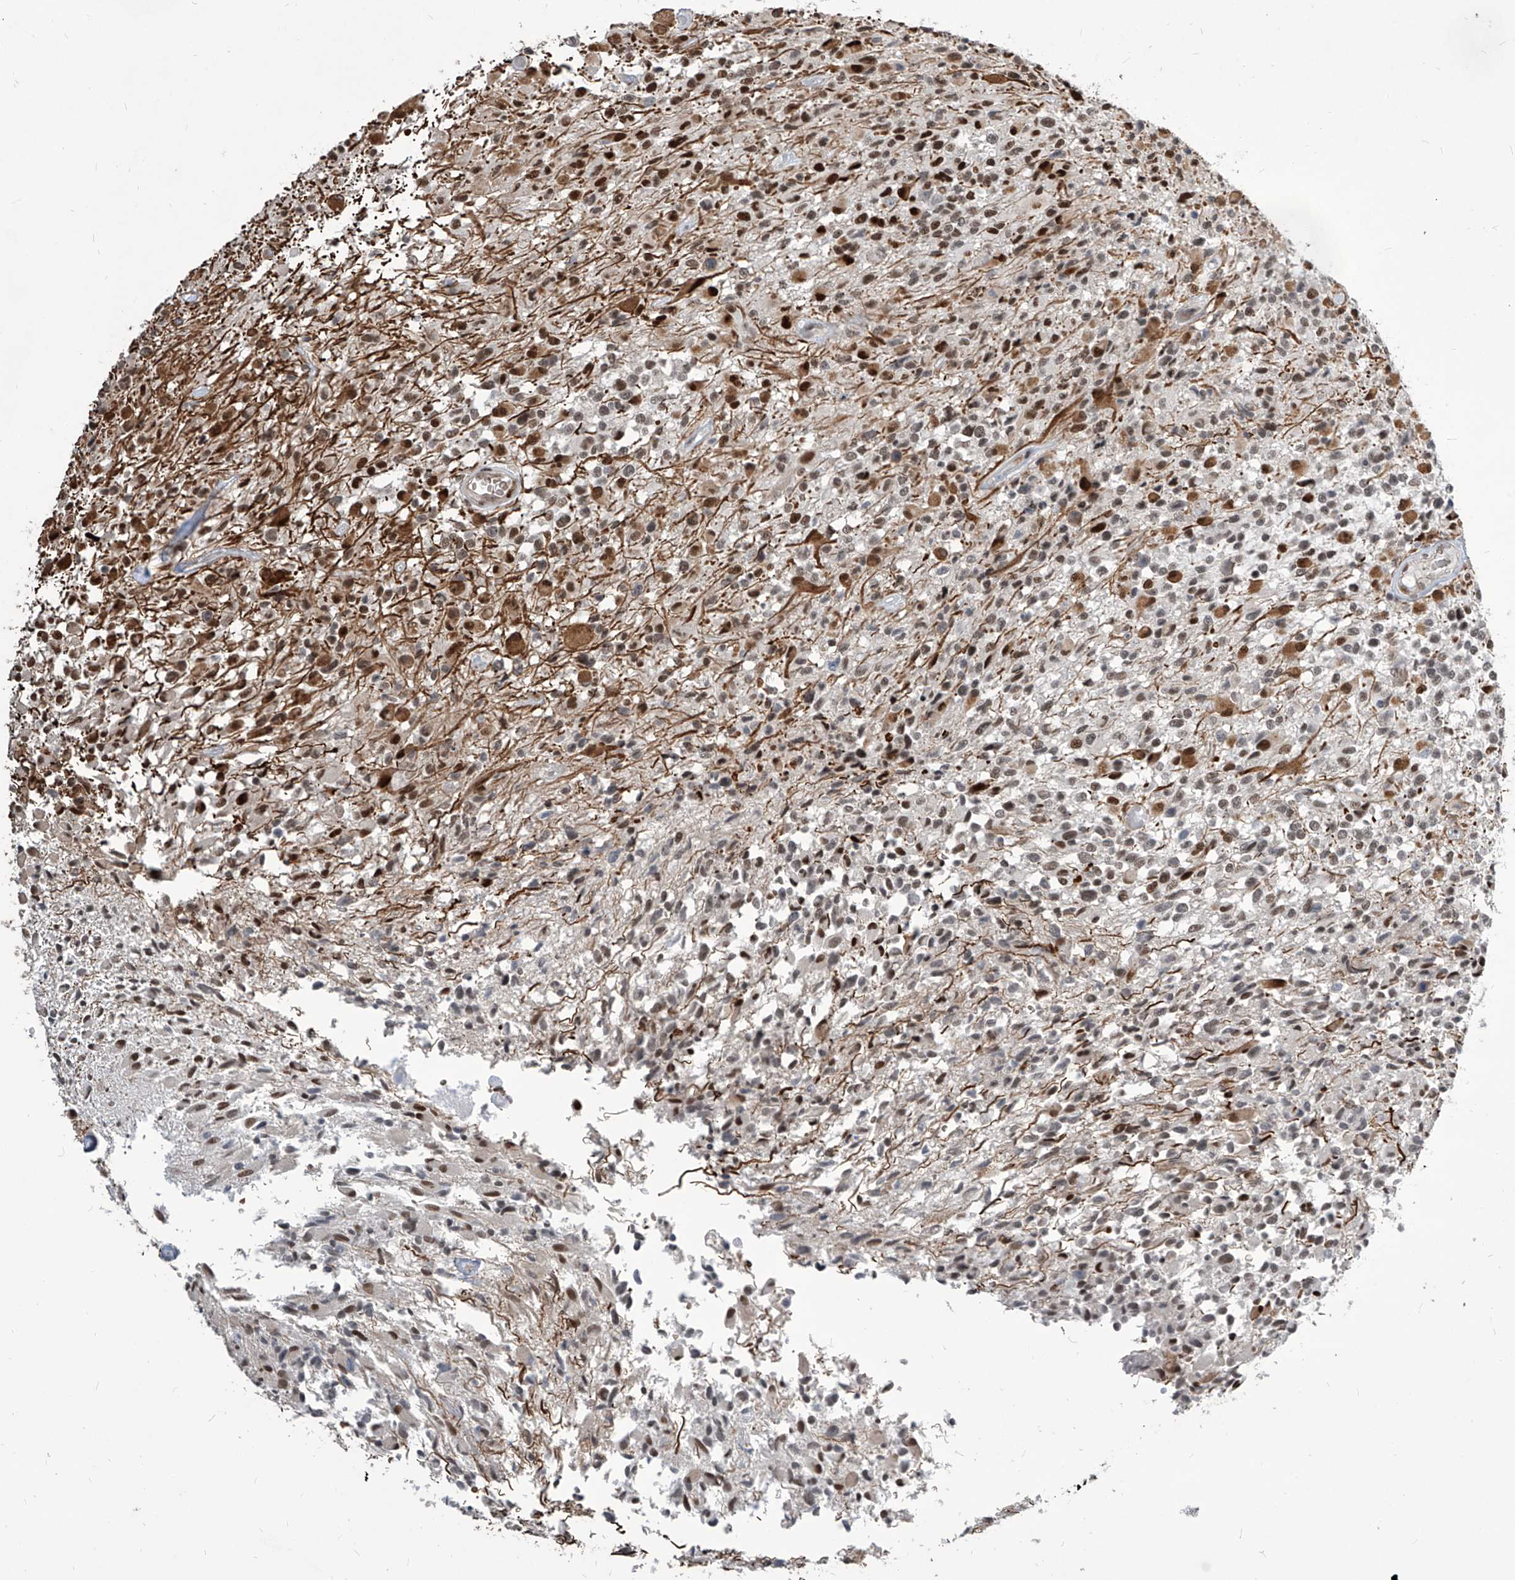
{"staining": {"intensity": "strong", "quantity": "25%-75%", "location": "cytoplasmic/membranous,nuclear"}, "tissue": "glioma", "cell_type": "Tumor cells", "image_type": "cancer", "snomed": [{"axis": "morphology", "description": "Glioma, malignant, High grade"}, {"axis": "morphology", "description": "Glioblastoma, NOS"}, {"axis": "topography", "description": "Brain"}], "caption": "Immunohistochemistry (IHC) (DAB) staining of malignant high-grade glioma reveals strong cytoplasmic/membranous and nuclear protein positivity in about 25%-75% of tumor cells.", "gene": "IRF2", "patient": {"sex": "male", "age": 60}}